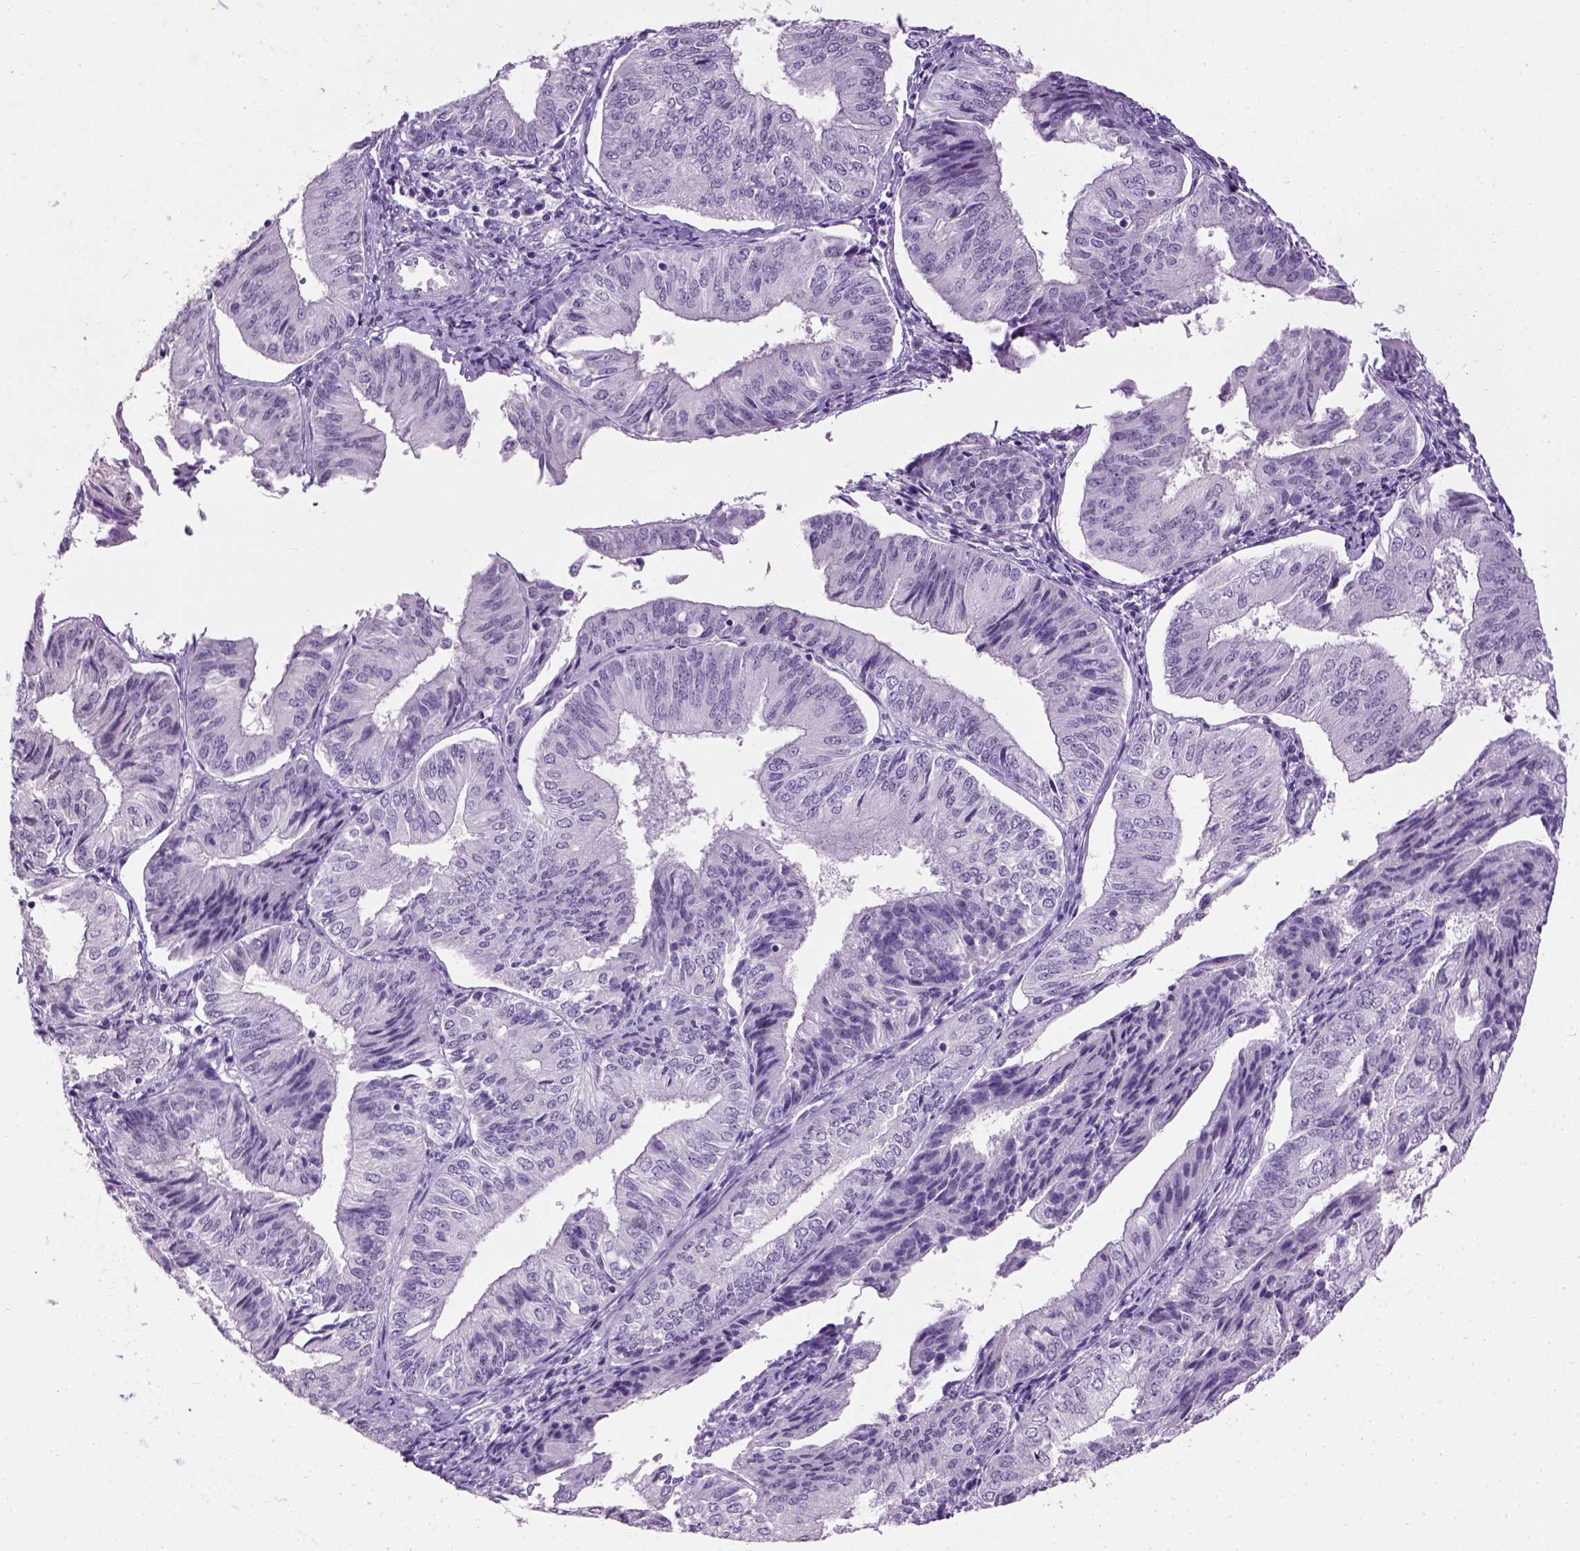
{"staining": {"intensity": "negative", "quantity": "none", "location": "none"}, "tissue": "endometrial cancer", "cell_type": "Tumor cells", "image_type": "cancer", "snomed": [{"axis": "morphology", "description": "Adenocarcinoma, NOS"}, {"axis": "topography", "description": "Endometrium"}], "caption": "Immunohistochemical staining of human endometrial cancer (adenocarcinoma) reveals no significant expression in tumor cells.", "gene": "GABRB2", "patient": {"sex": "female", "age": 58}}